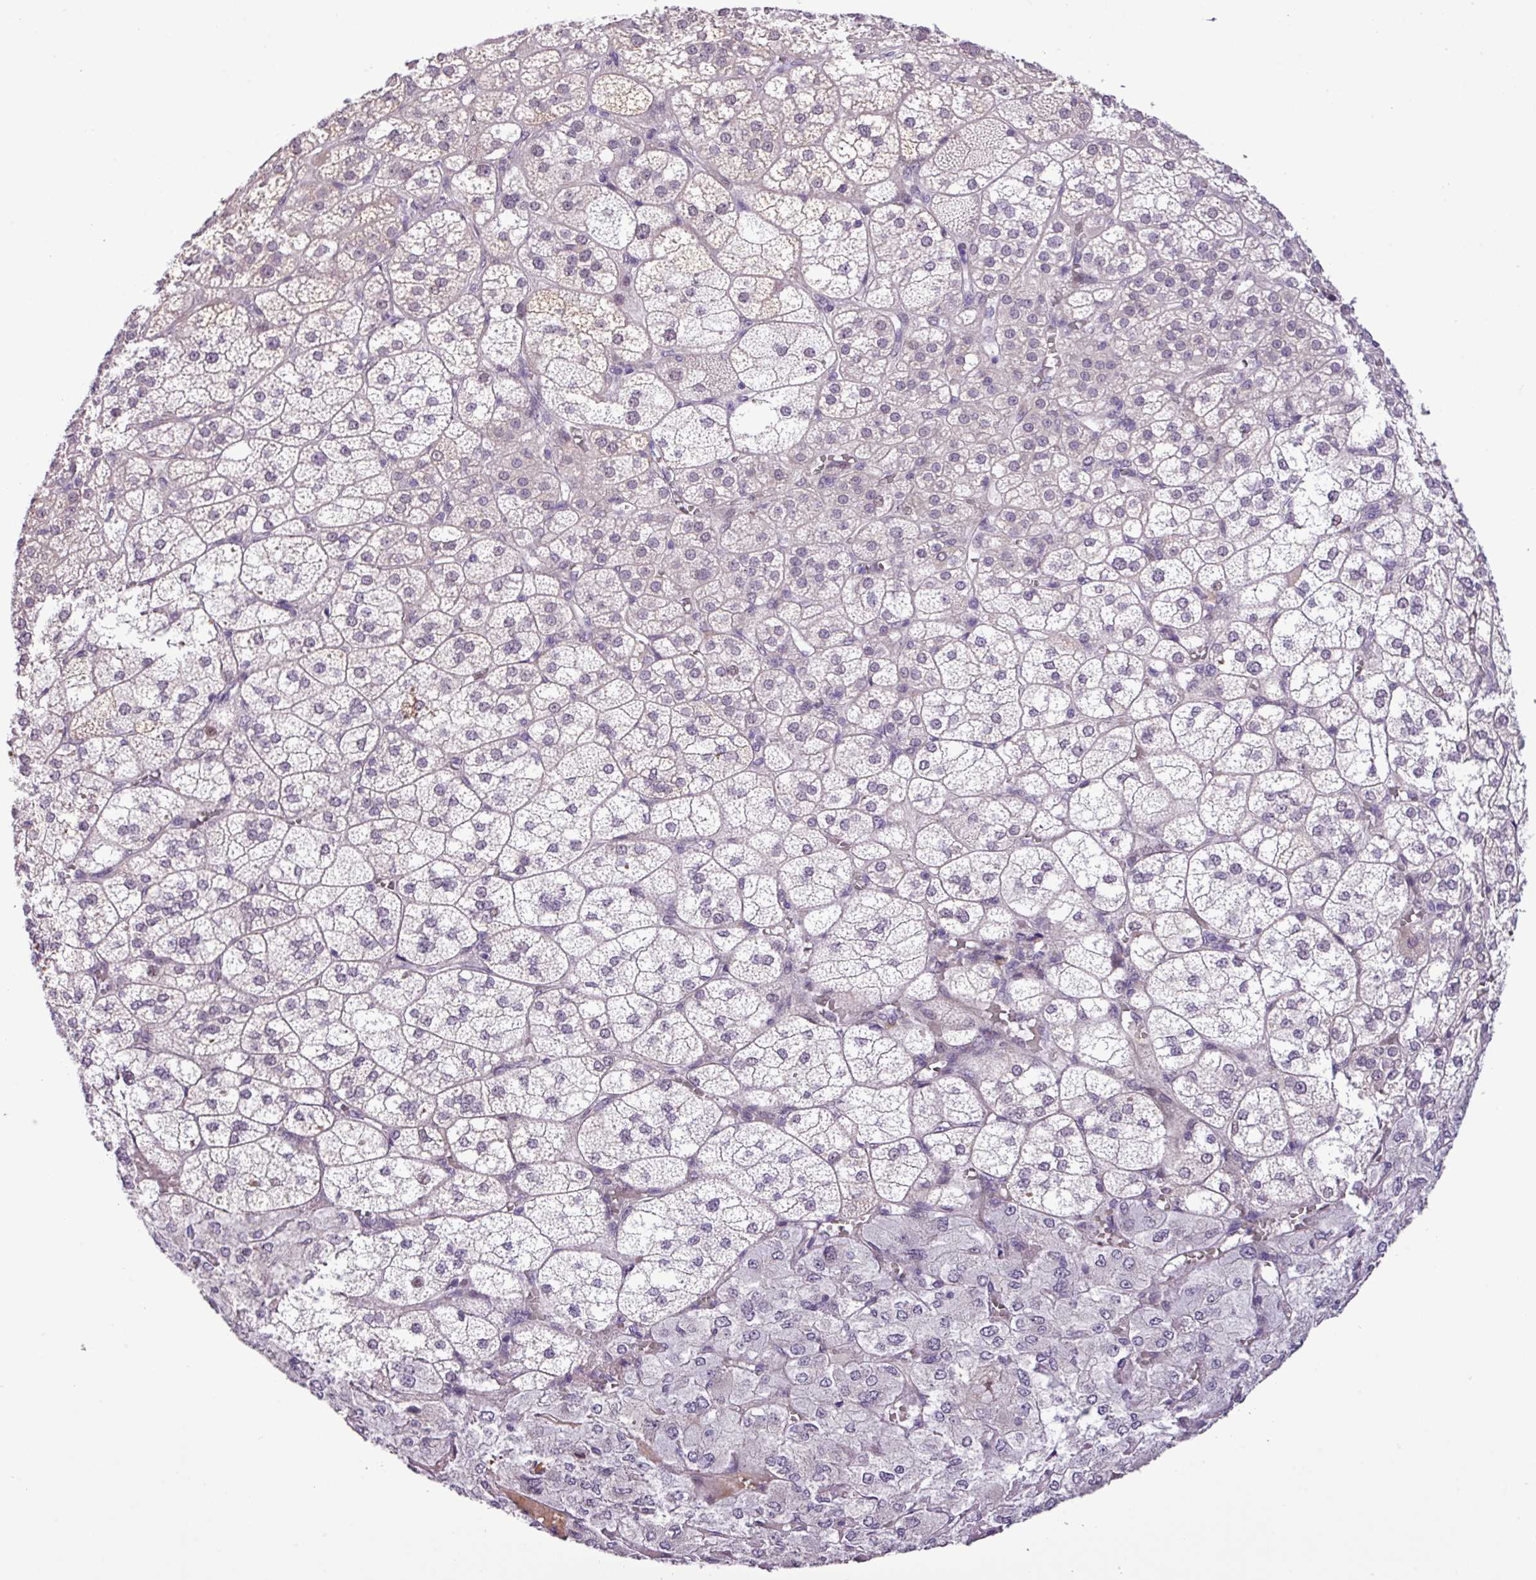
{"staining": {"intensity": "moderate", "quantity": "<25%", "location": "cytoplasmic/membranous,nuclear"}, "tissue": "adrenal gland", "cell_type": "Glandular cells", "image_type": "normal", "snomed": [{"axis": "morphology", "description": "Normal tissue, NOS"}, {"axis": "topography", "description": "Adrenal gland"}], "caption": "Immunohistochemical staining of normal human adrenal gland shows moderate cytoplasmic/membranous,nuclear protein positivity in approximately <25% of glandular cells. (DAB (3,3'-diaminobenzidine) IHC, brown staining for protein, blue staining for nuclei).", "gene": "YLPM1", "patient": {"sex": "female", "age": 60}}